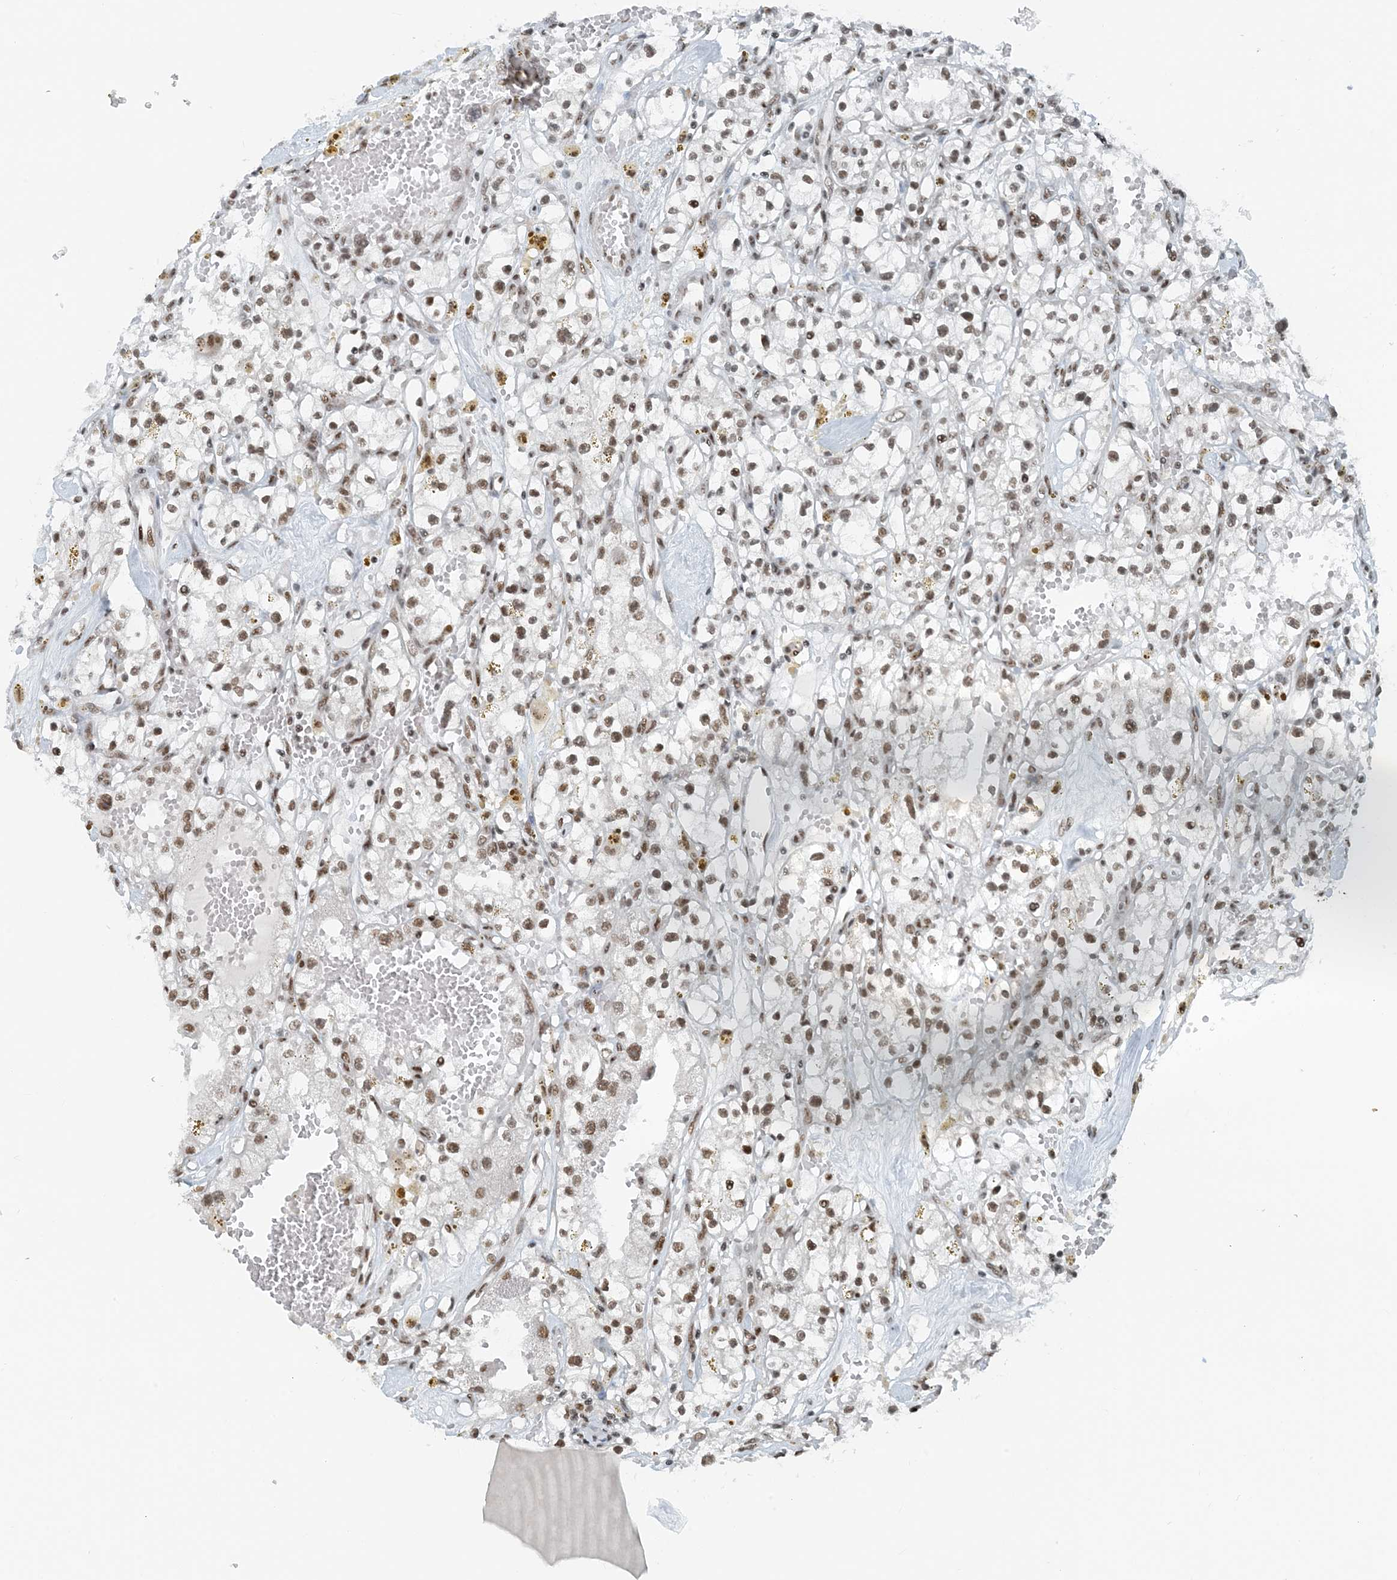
{"staining": {"intensity": "moderate", "quantity": ">75%", "location": "nuclear"}, "tissue": "renal cancer", "cell_type": "Tumor cells", "image_type": "cancer", "snomed": [{"axis": "morphology", "description": "Adenocarcinoma, NOS"}, {"axis": "topography", "description": "Kidney"}], "caption": "Adenocarcinoma (renal) was stained to show a protein in brown. There is medium levels of moderate nuclear staining in approximately >75% of tumor cells.", "gene": "ZNF500", "patient": {"sex": "male", "age": 56}}